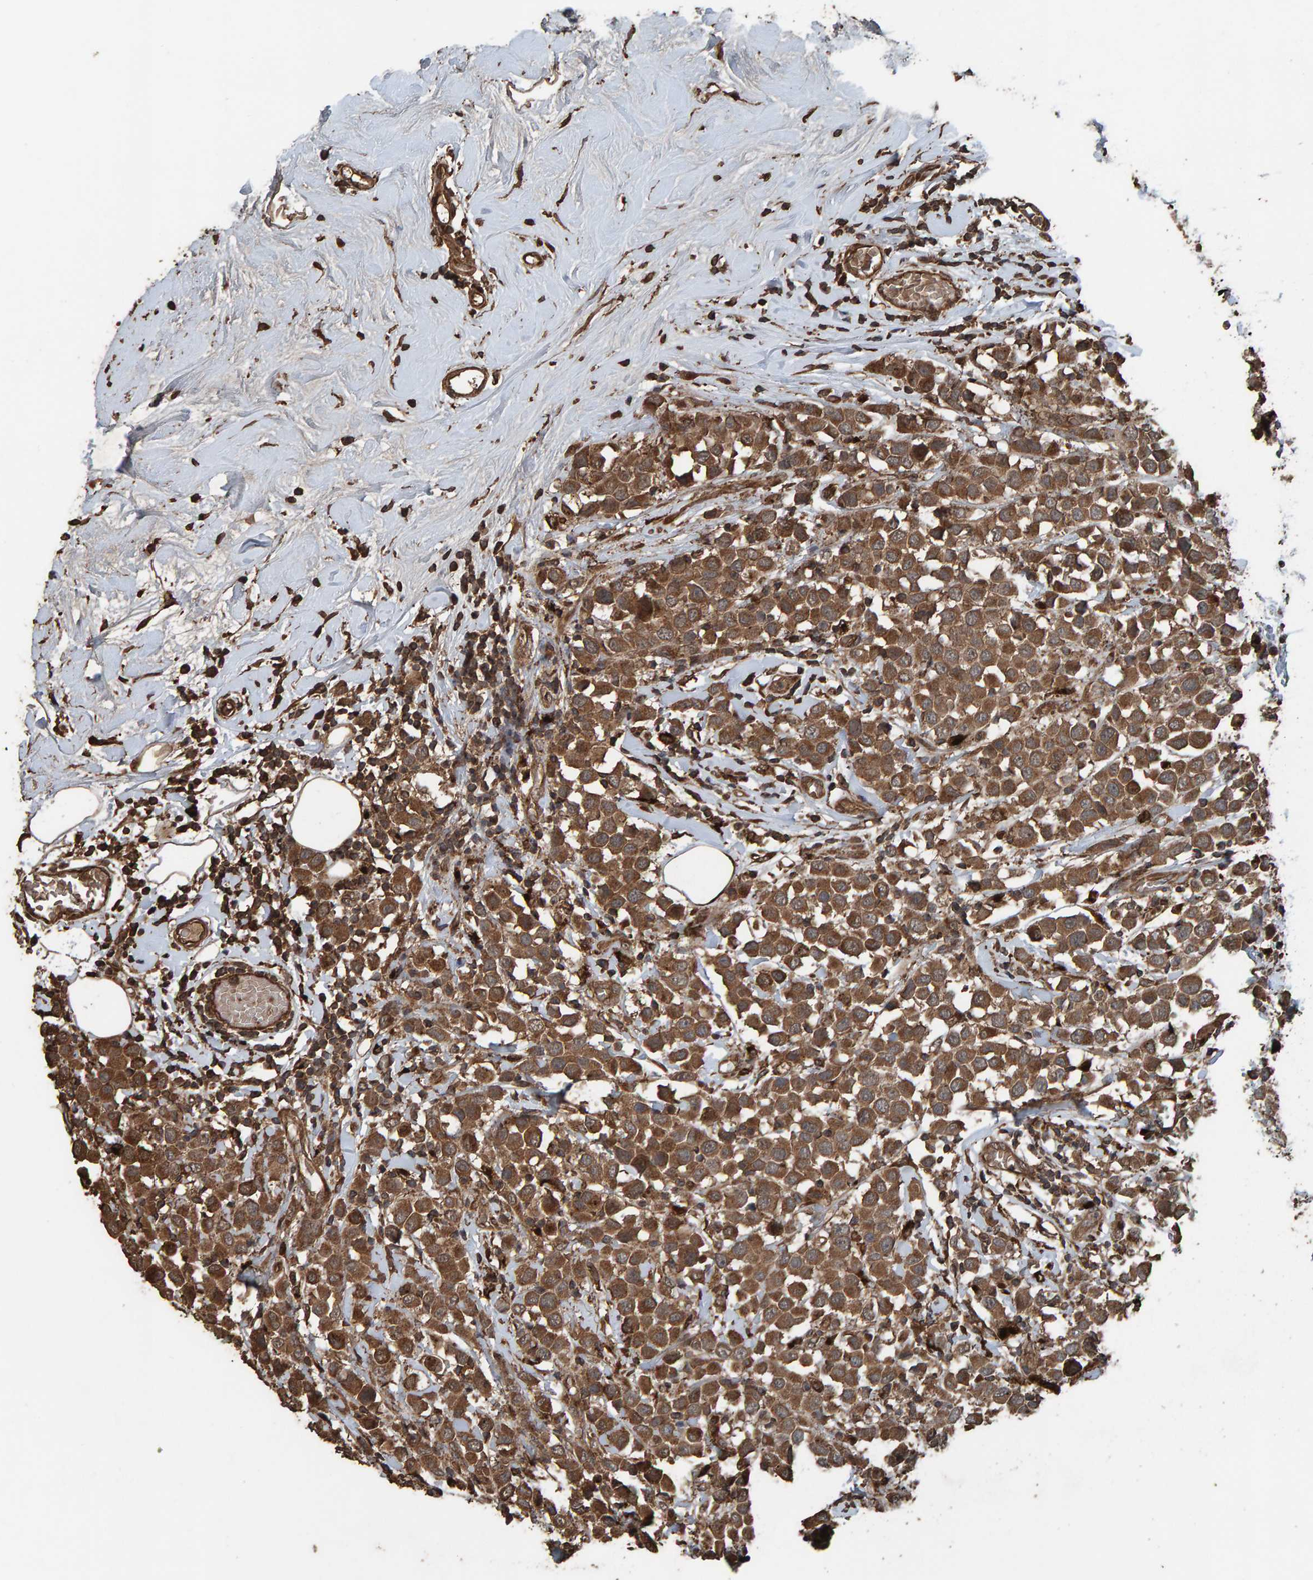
{"staining": {"intensity": "strong", "quantity": ">75%", "location": "cytoplasmic/membranous"}, "tissue": "breast cancer", "cell_type": "Tumor cells", "image_type": "cancer", "snomed": [{"axis": "morphology", "description": "Duct carcinoma"}, {"axis": "topography", "description": "Breast"}], "caption": "Protein staining displays strong cytoplasmic/membranous positivity in about >75% of tumor cells in breast cancer (infiltrating ductal carcinoma).", "gene": "DUS1L", "patient": {"sex": "female", "age": 61}}